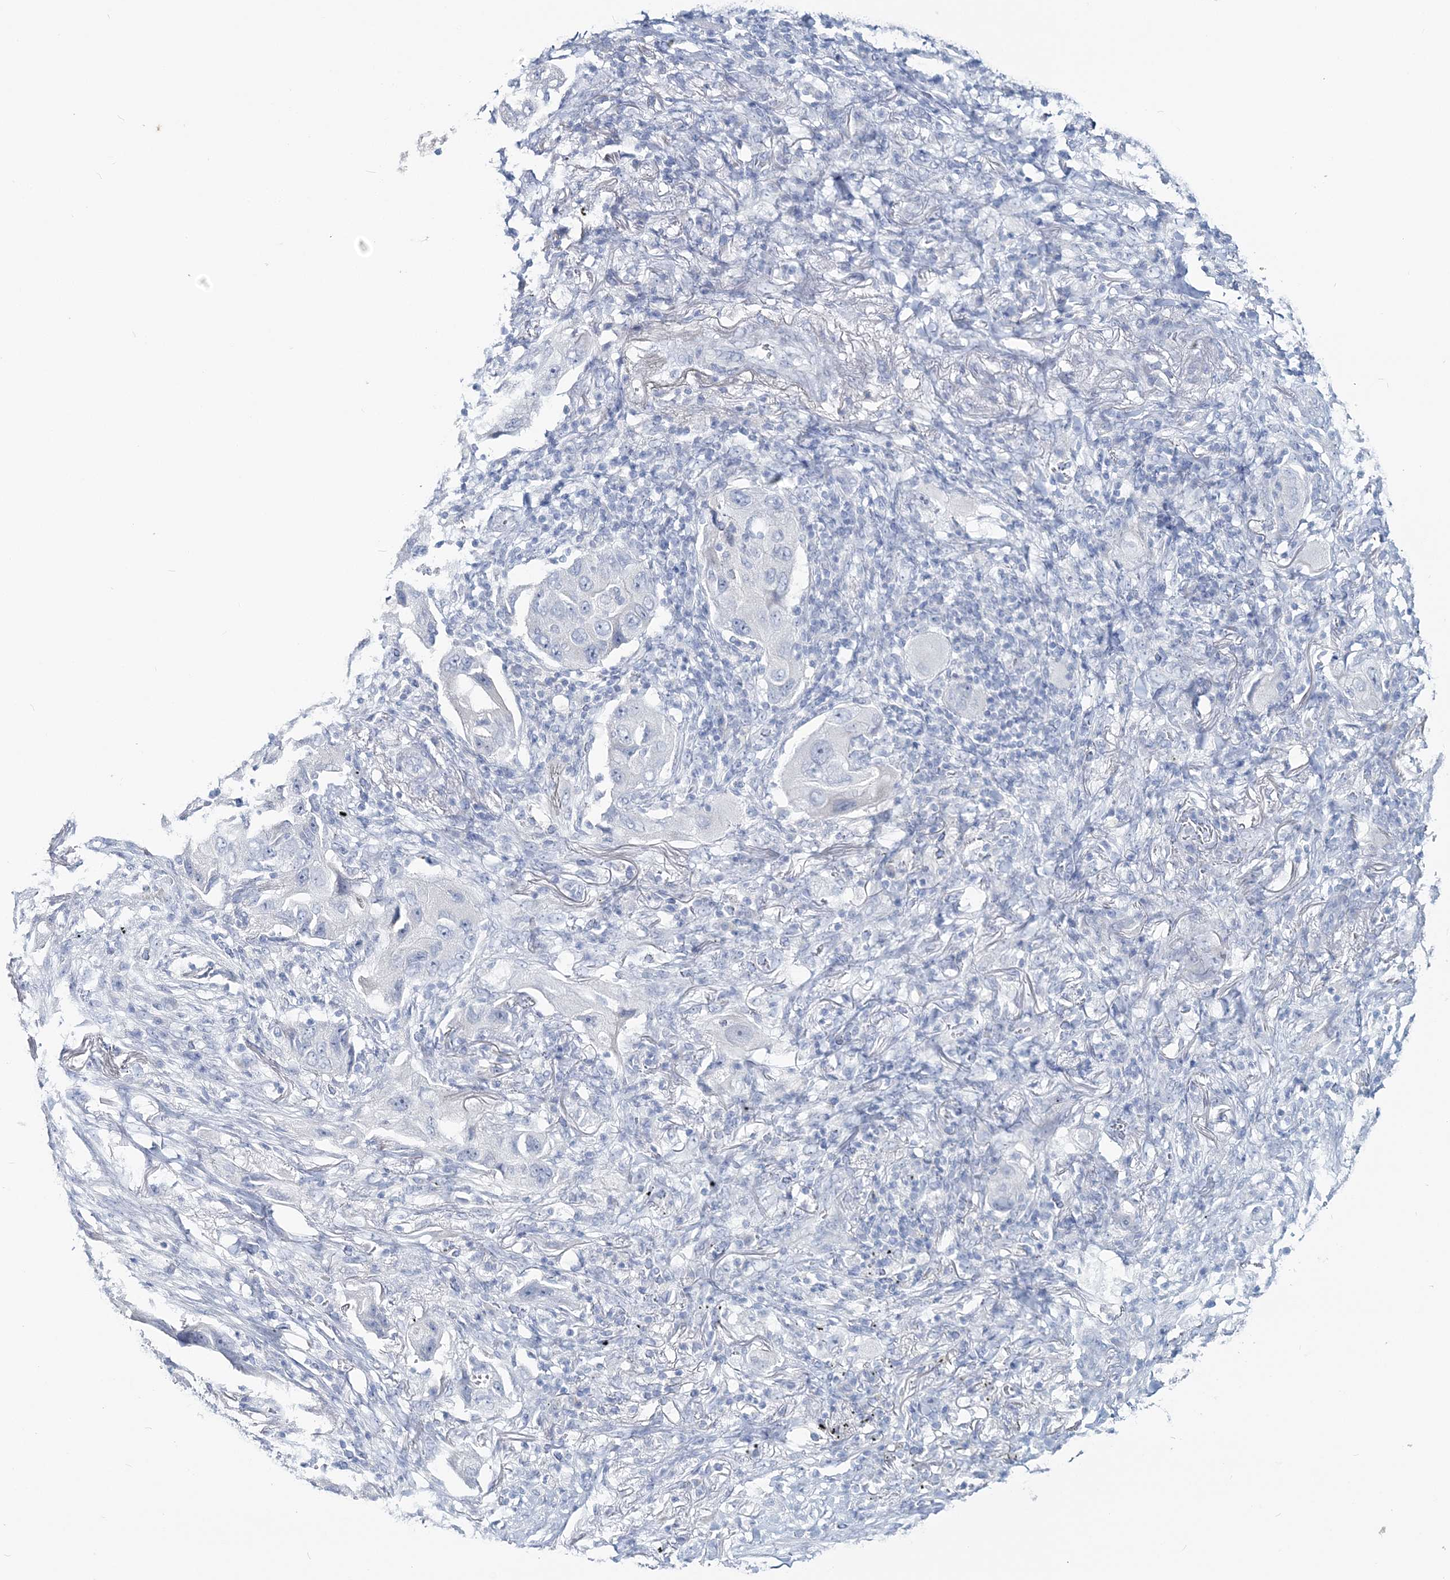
{"staining": {"intensity": "negative", "quantity": "none", "location": "none"}, "tissue": "lung cancer", "cell_type": "Tumor cells", "image_type": "cancer", "snomed": [{"axis": "morphology", "description": "Adenocarcinoma, NOS"}, {"axis": "topography", "description": "Lung"}], "caption": "The immunohistochemistry (IHC) histopathology image has no significant positivity in tumor cells of lung adenocarcinoma tissue.", "gene": "CYP3A4", "patient": {"sex": "female", "age": 65}}